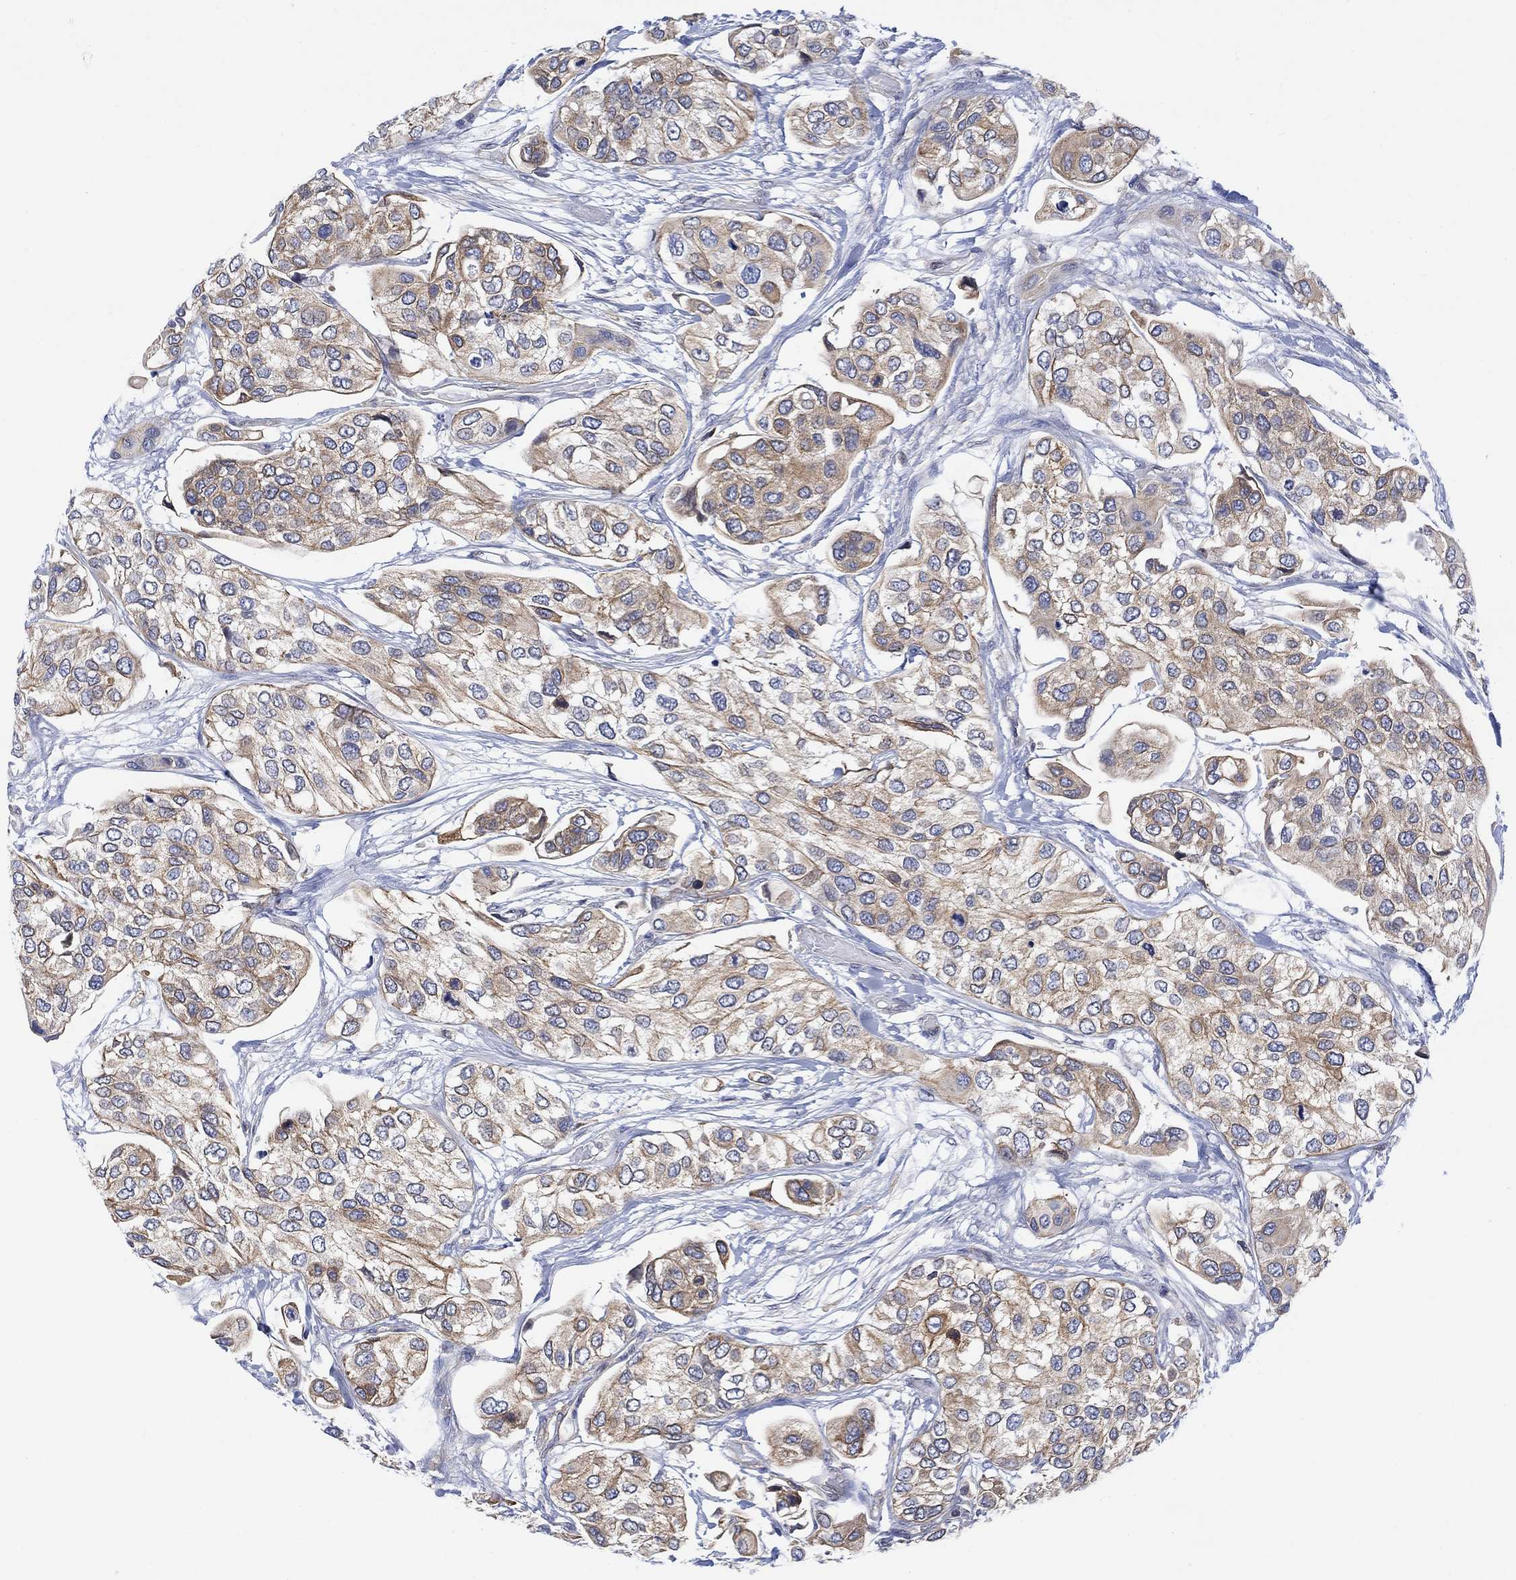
{"staining": {"intensity": "moderate", "quantity": "25%-75%", "location": "cytoplasmic/membranous"}, "tissue": "urothelial cancer", "cell_type": "Tumor cells", "image_type": "cancer", "snomed": [{"axis": "morphology", "description": "Urothelial carcinoma, High grade"}, {"axis": "topography", "description": "Urinary bladder"}], "caption": "About 25%-75% of tumor cells in high-grade urothelial carcinoma reveal moderate cytoplasmic/membranous protein staining as visualized by brown immunohistochemical staining.", "gene": "GBP5", "patient": {"sex": "male", "age": 77}}